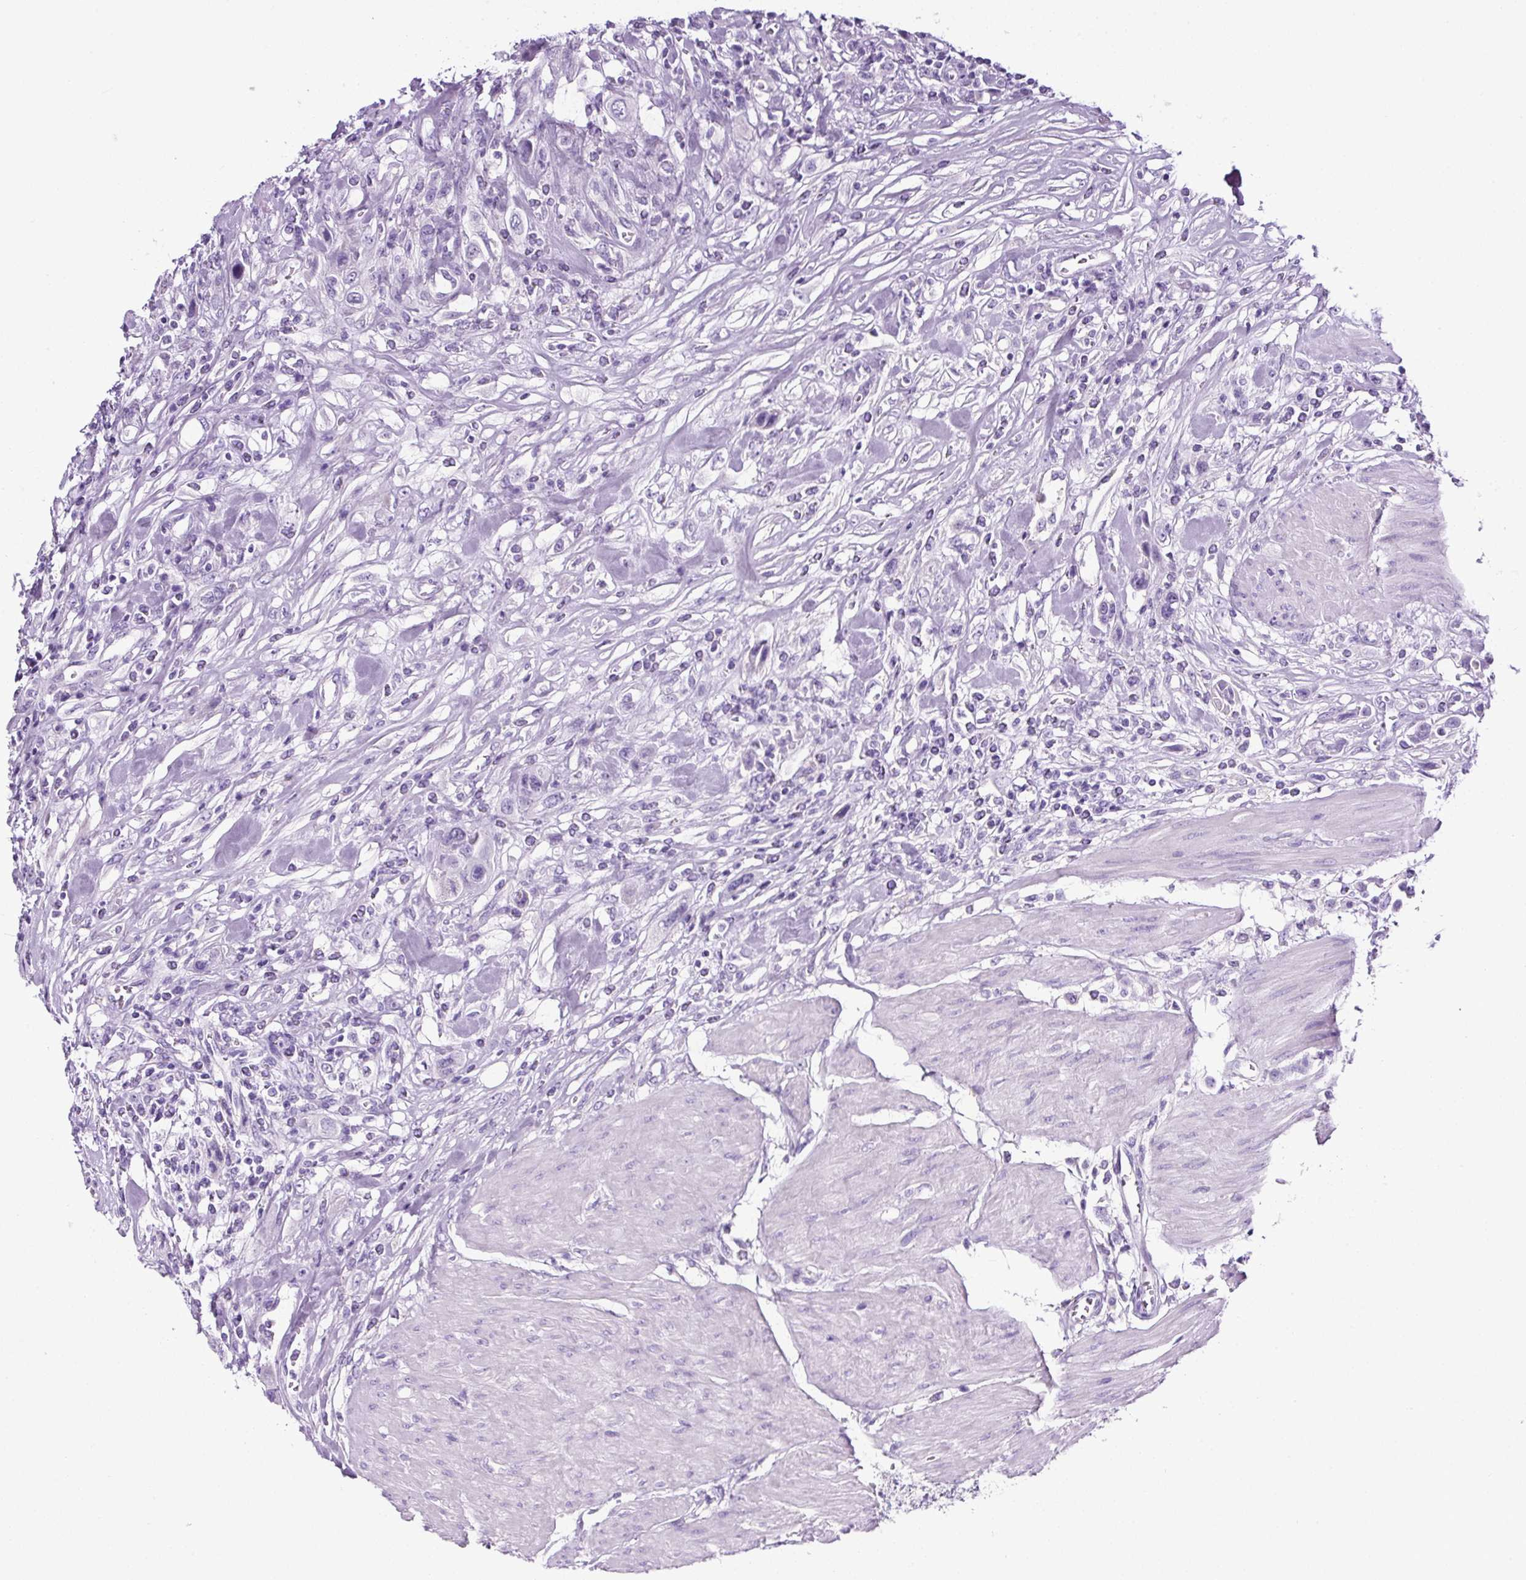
{"staining": {"intensity": "negative", "quantity": "none", "location": "none"}, "tissue": "urothelial cancer", "cell_type": "Tumor cells", "image_type": "cancer", "snomed": [{"axis": "morphology", "description": "Urothelial carcinoma, High grade"}, {"axis": "topography", "description": "Urinary bladder"}], "caption": "Immunohistochemical staining of human urothelial cancer shows no significant expression in tumor cells.", "gene": "SP8", "patient": {"sex": "male", "age": 50}}